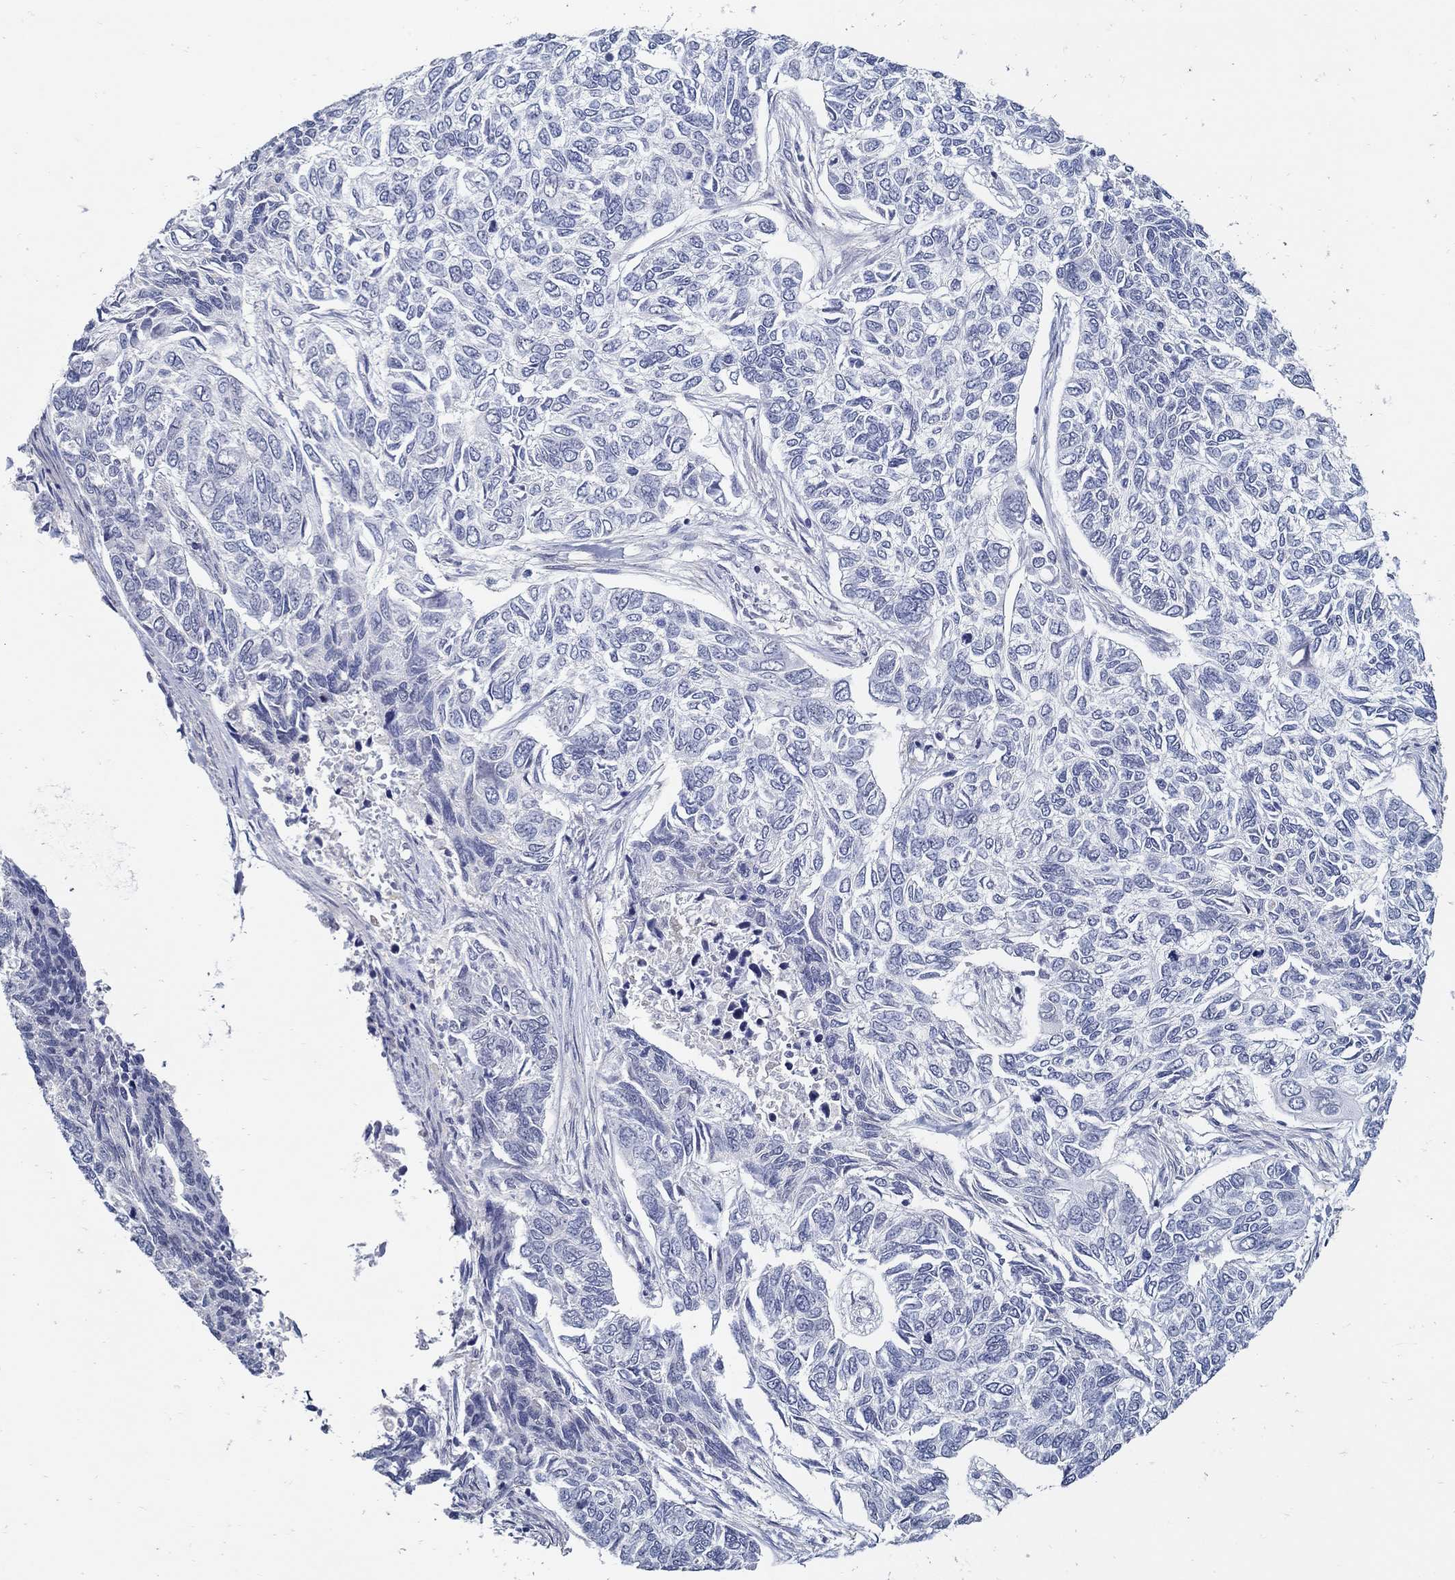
{"staining": {"intensity": "negative", "quantity": "none", "location": "none"}, "tissue": "skin cancer", "cell_type": "Tumor cells", "image_type": "cancer", "snomed": [{"axis": "morphology", "description": "Basal cell carcinoma"}, {"axis": "topography", "description": "Skin"}], "caption": "There is no significant positivity in tumor cells of basal cell carcinoma (skin).", "gene": "USP29", "patient": {"sex": "female", "age": 65}}